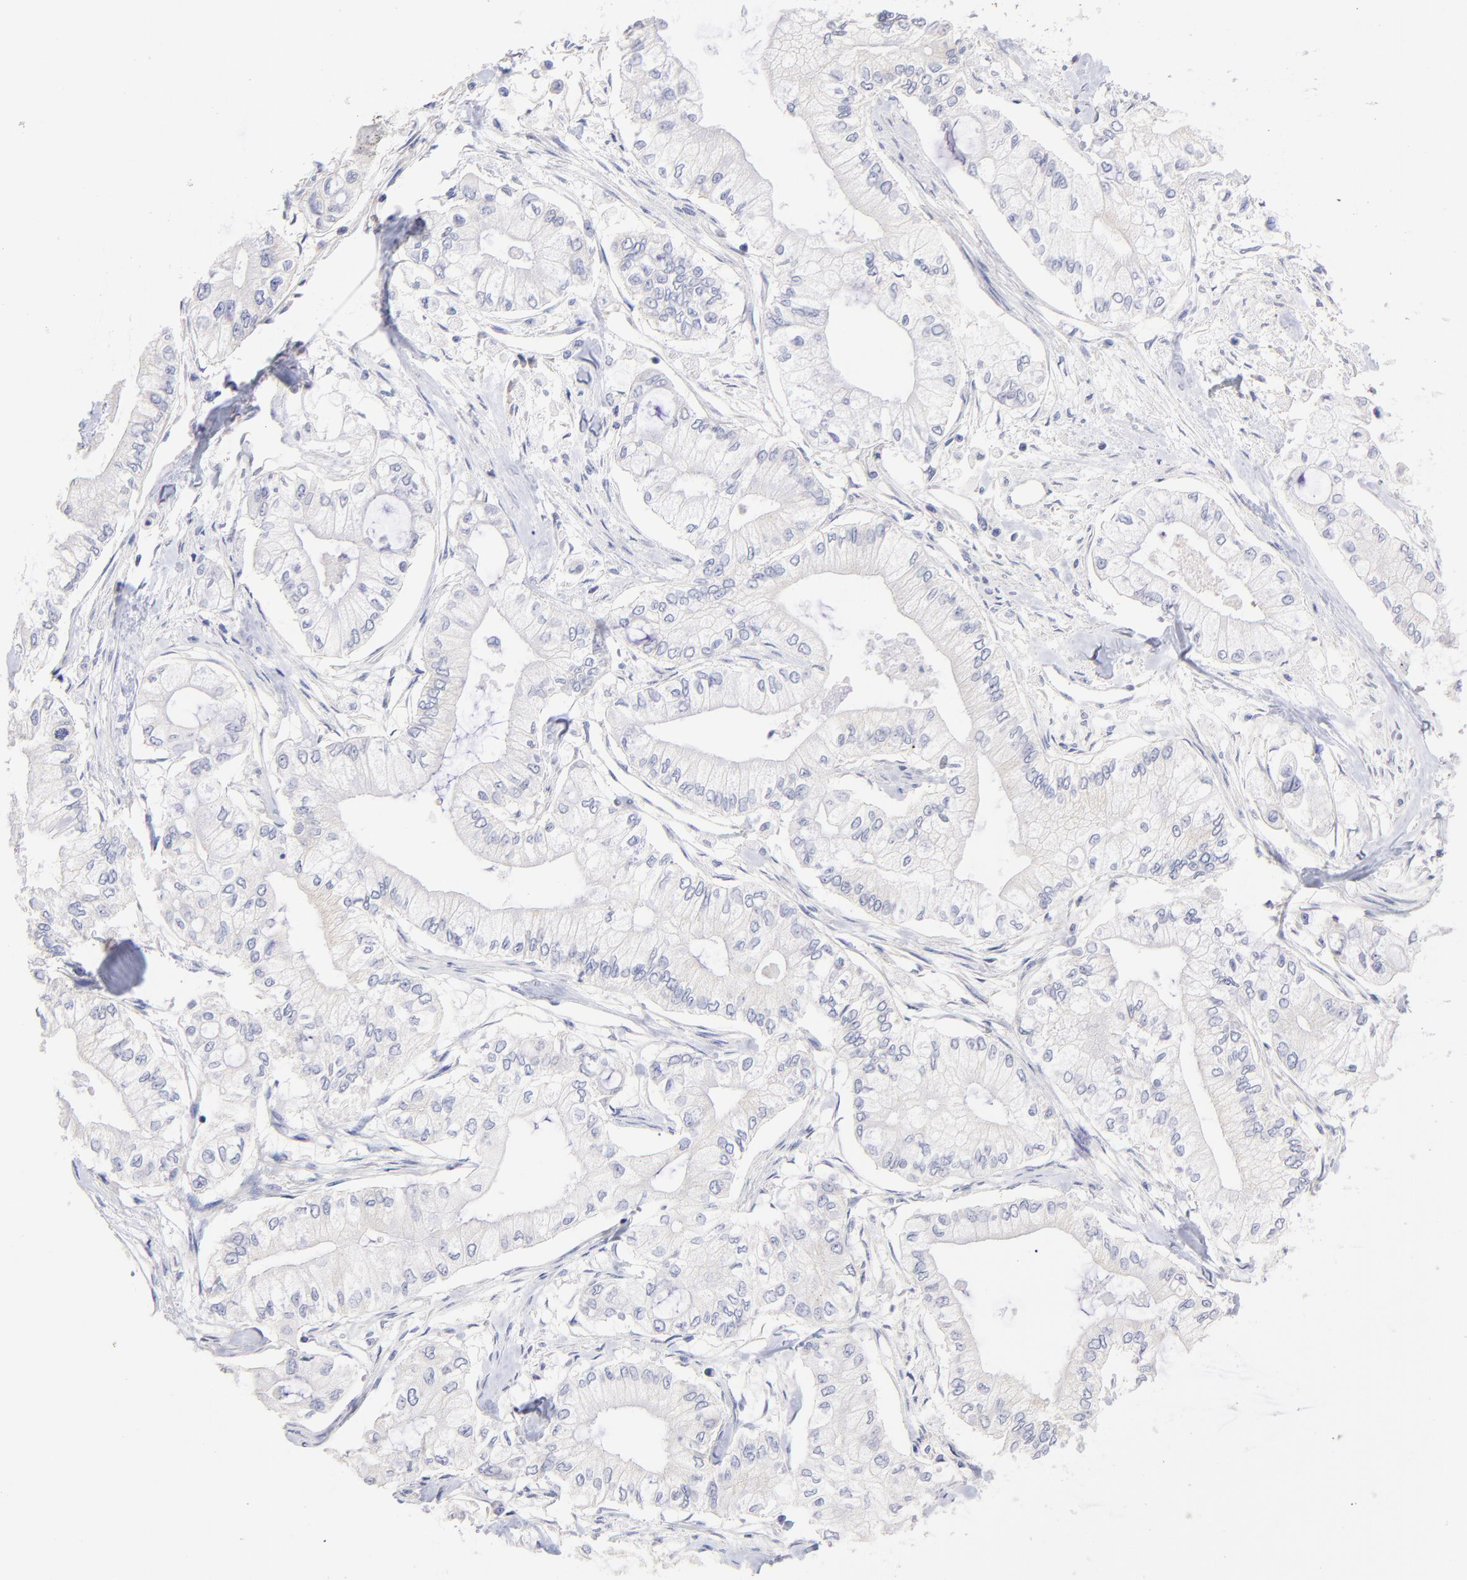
{"staining": {"intensity": "negative", "quantity": "none", "location": "none"}, "tissue": "pancreatic cancer", "cell_type": "Tumor cells", "image_type": "cancer", "snomed": [{"axis": "morphology", "description": "Adenocarcinoma, NOS"}, {"axis": "topography", "description": "Pancreas"}], "caption": "Human pancreatic cancer (adenocarcinoma) stained for a protein using IHC demonstrates no positivity in tumor cells.", "gene": "CFAP57", "patient": {"sex": "male", "age": 79}}